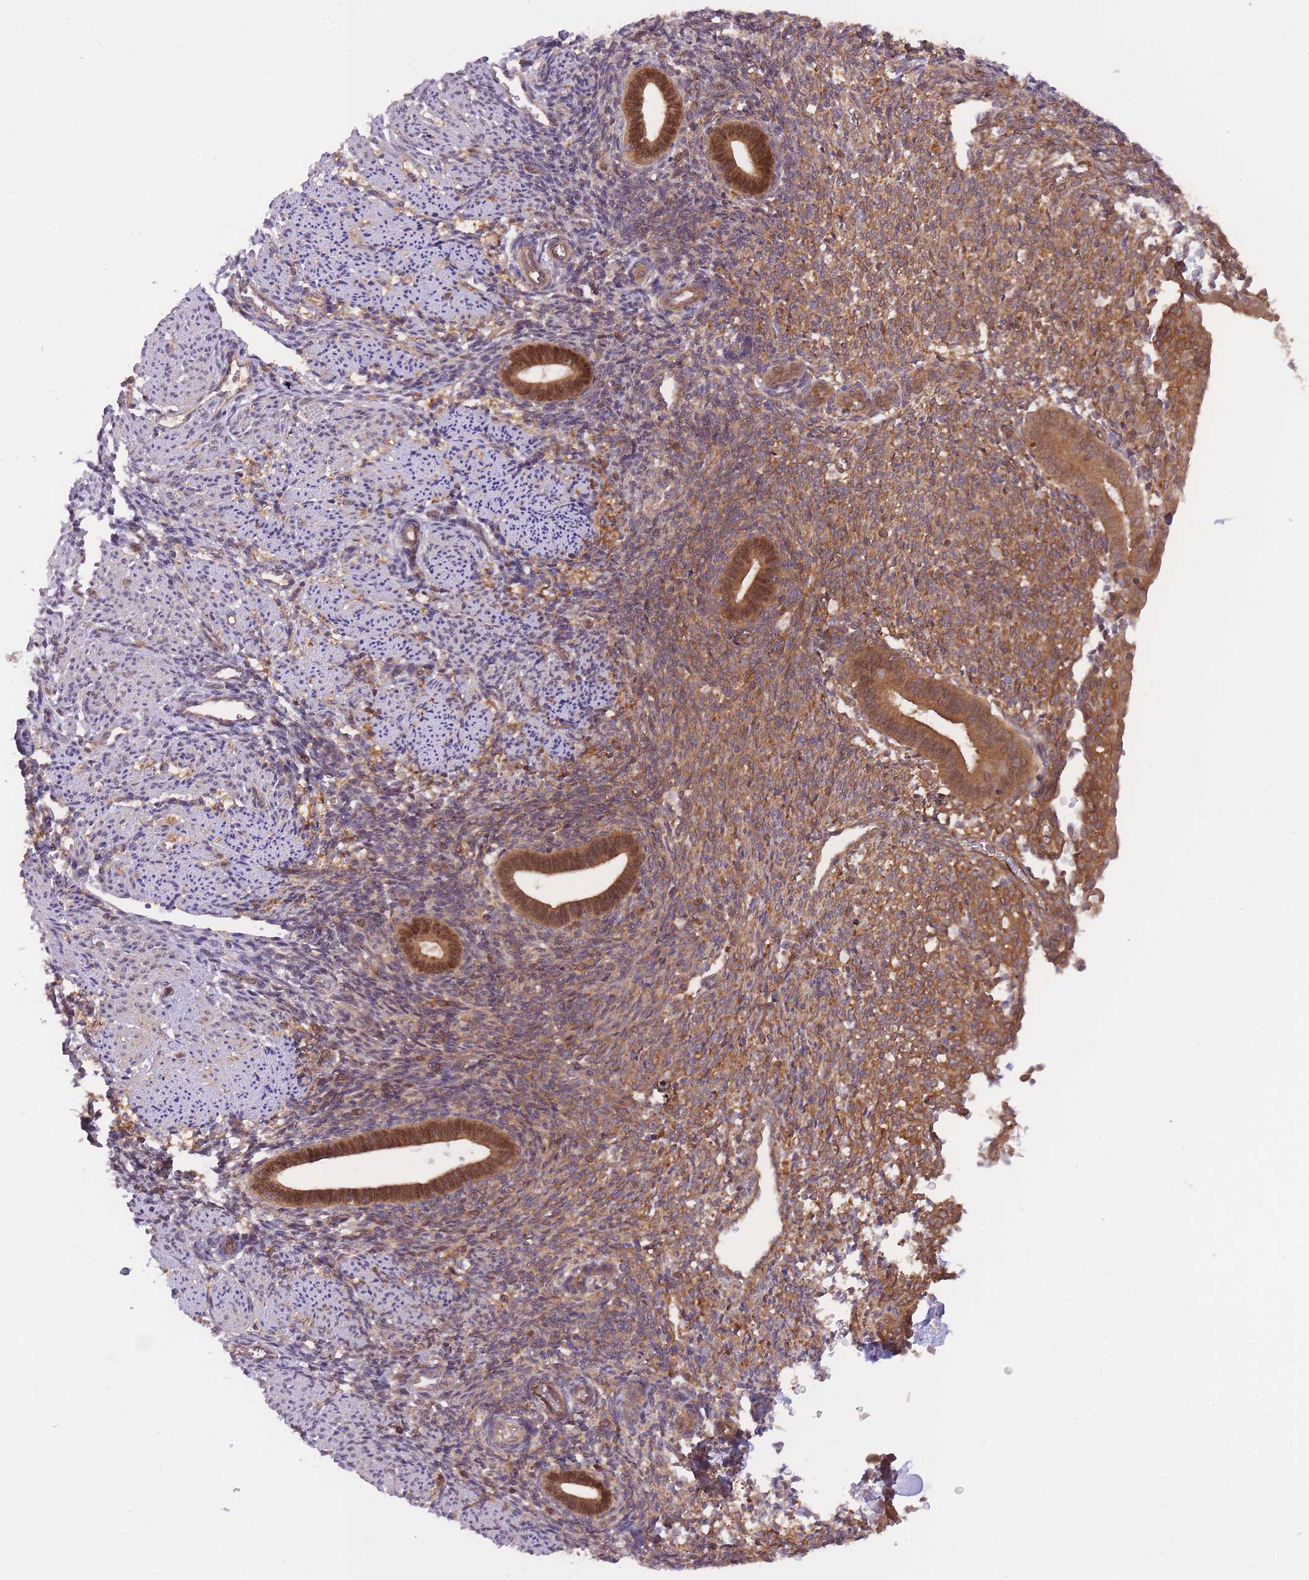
{"staining": {"intensity": "moderate", "quantity": "25%-75%", "location": "cytoplasmic/membranous"}, "tissue": "endometrium", "cell_type": "Cells in endometrial stroma", "image_type": "normal", "snomed": [{"axis": "morphology", "description": "Normal tissue, NOS"}, {"axis": "topography", "description": "Endometrium"}], "caption": "This histopathology image displays benign endometrium stained with IHC to label a protein in brown. The cytoplasmic/membranous of cells in endometrial stroma show moderate positivity for the protein. Nuclei are counter-stained blue.", "gene": "PREP", "patient": {"sex": "female", "age": 32}}